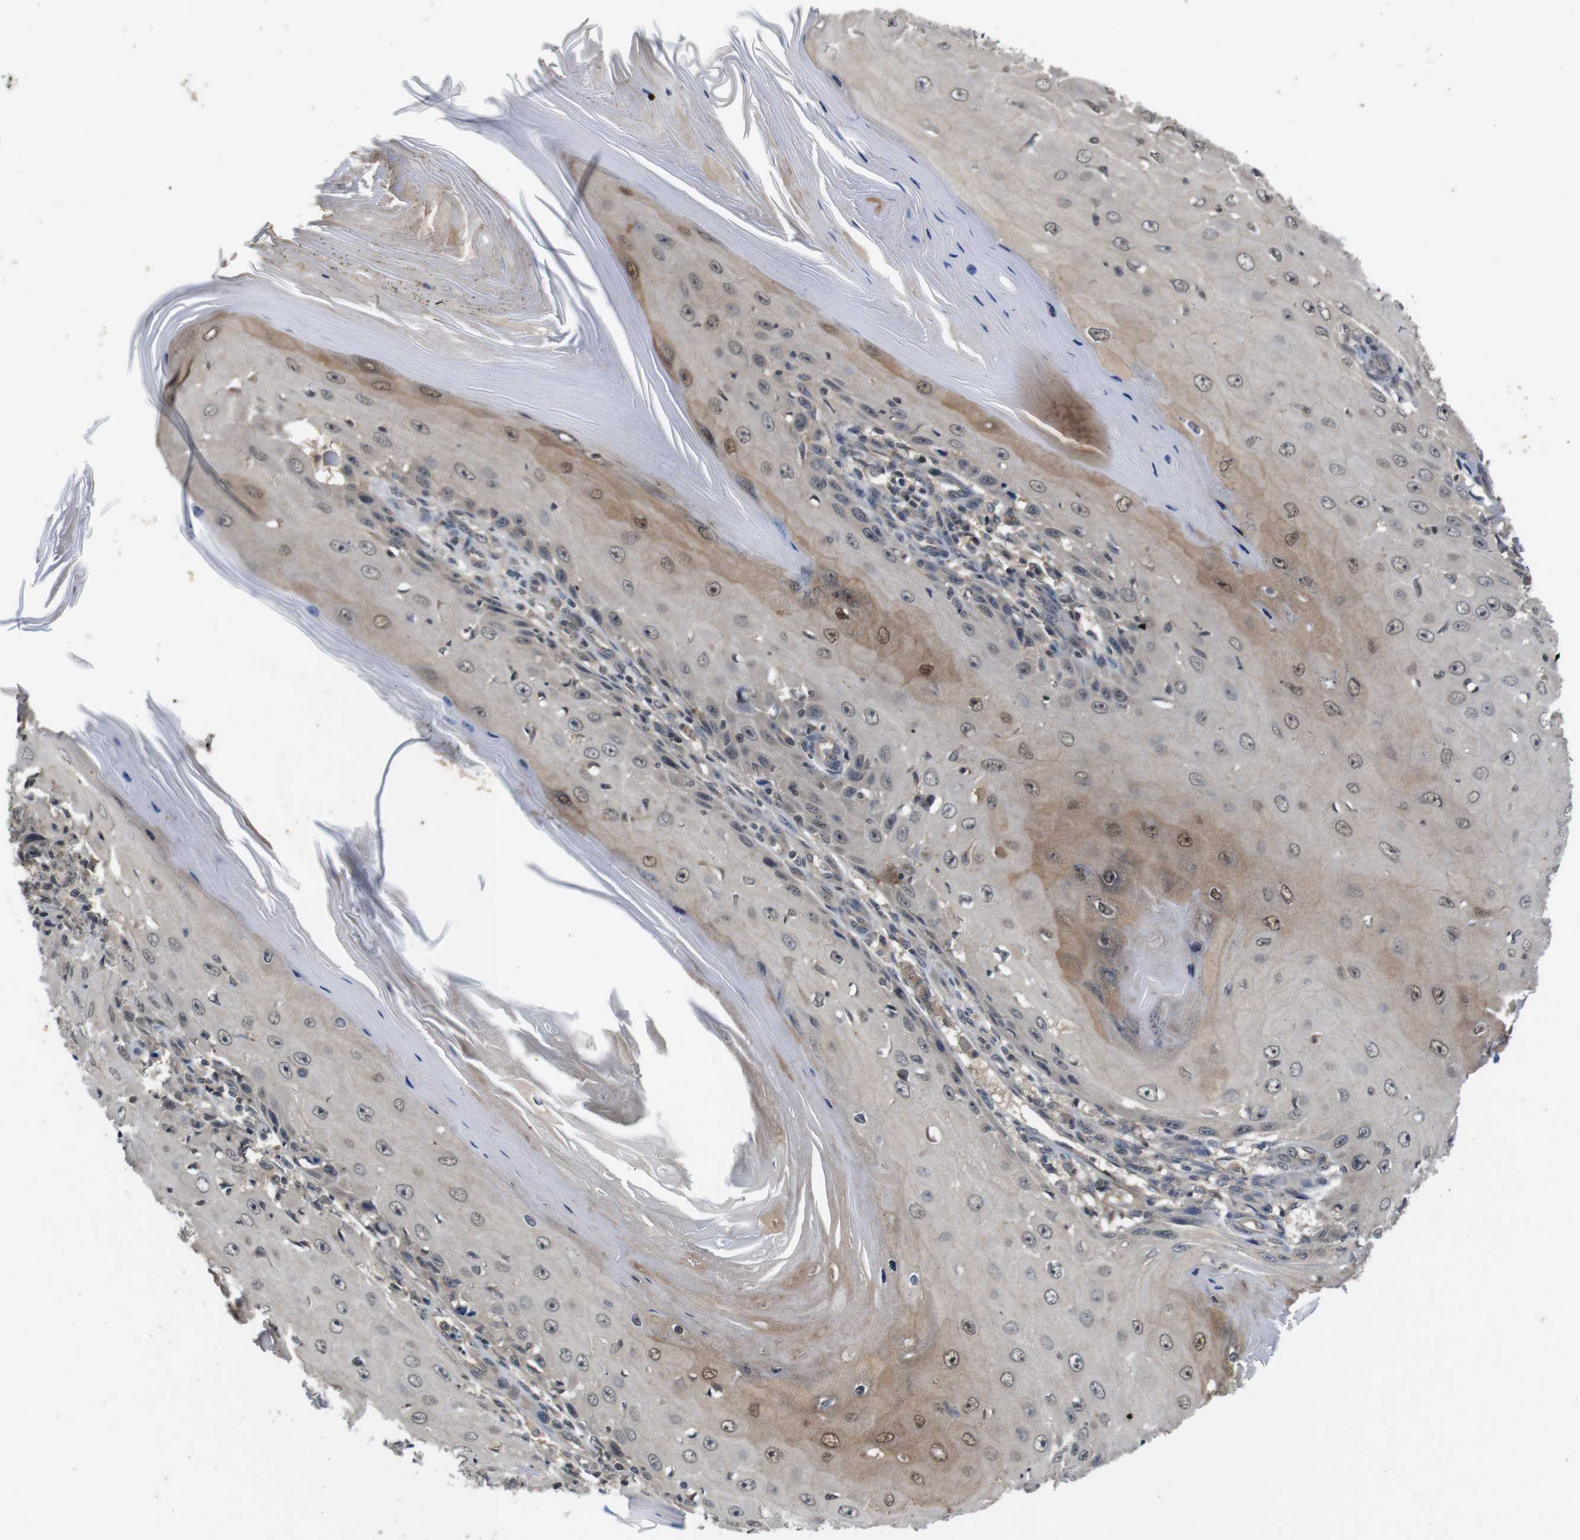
{"staining": {"intensity": "weak", "quantity": "25%-75%", "location": "cytoplasmic/membranous,nuclear"}, "tissue": "skin cancer", "cell_type": "Tumor cells", "image_type": "cancer", "snomed": [{"axis": "morphology", "description": "Squamous cell carcinoma, NOS"}, {"axis": "topography", "description": "Skin"}], "caption": "Immunohistochemical staining of human skin squamous cell carcinoma displays low levels of weak cytoplasmic/membranous and nuclear protein expression in approximately 25%-75% of tumor cells.", "gene": "FADD", "patient": {"sex": "female", "age": 73}}